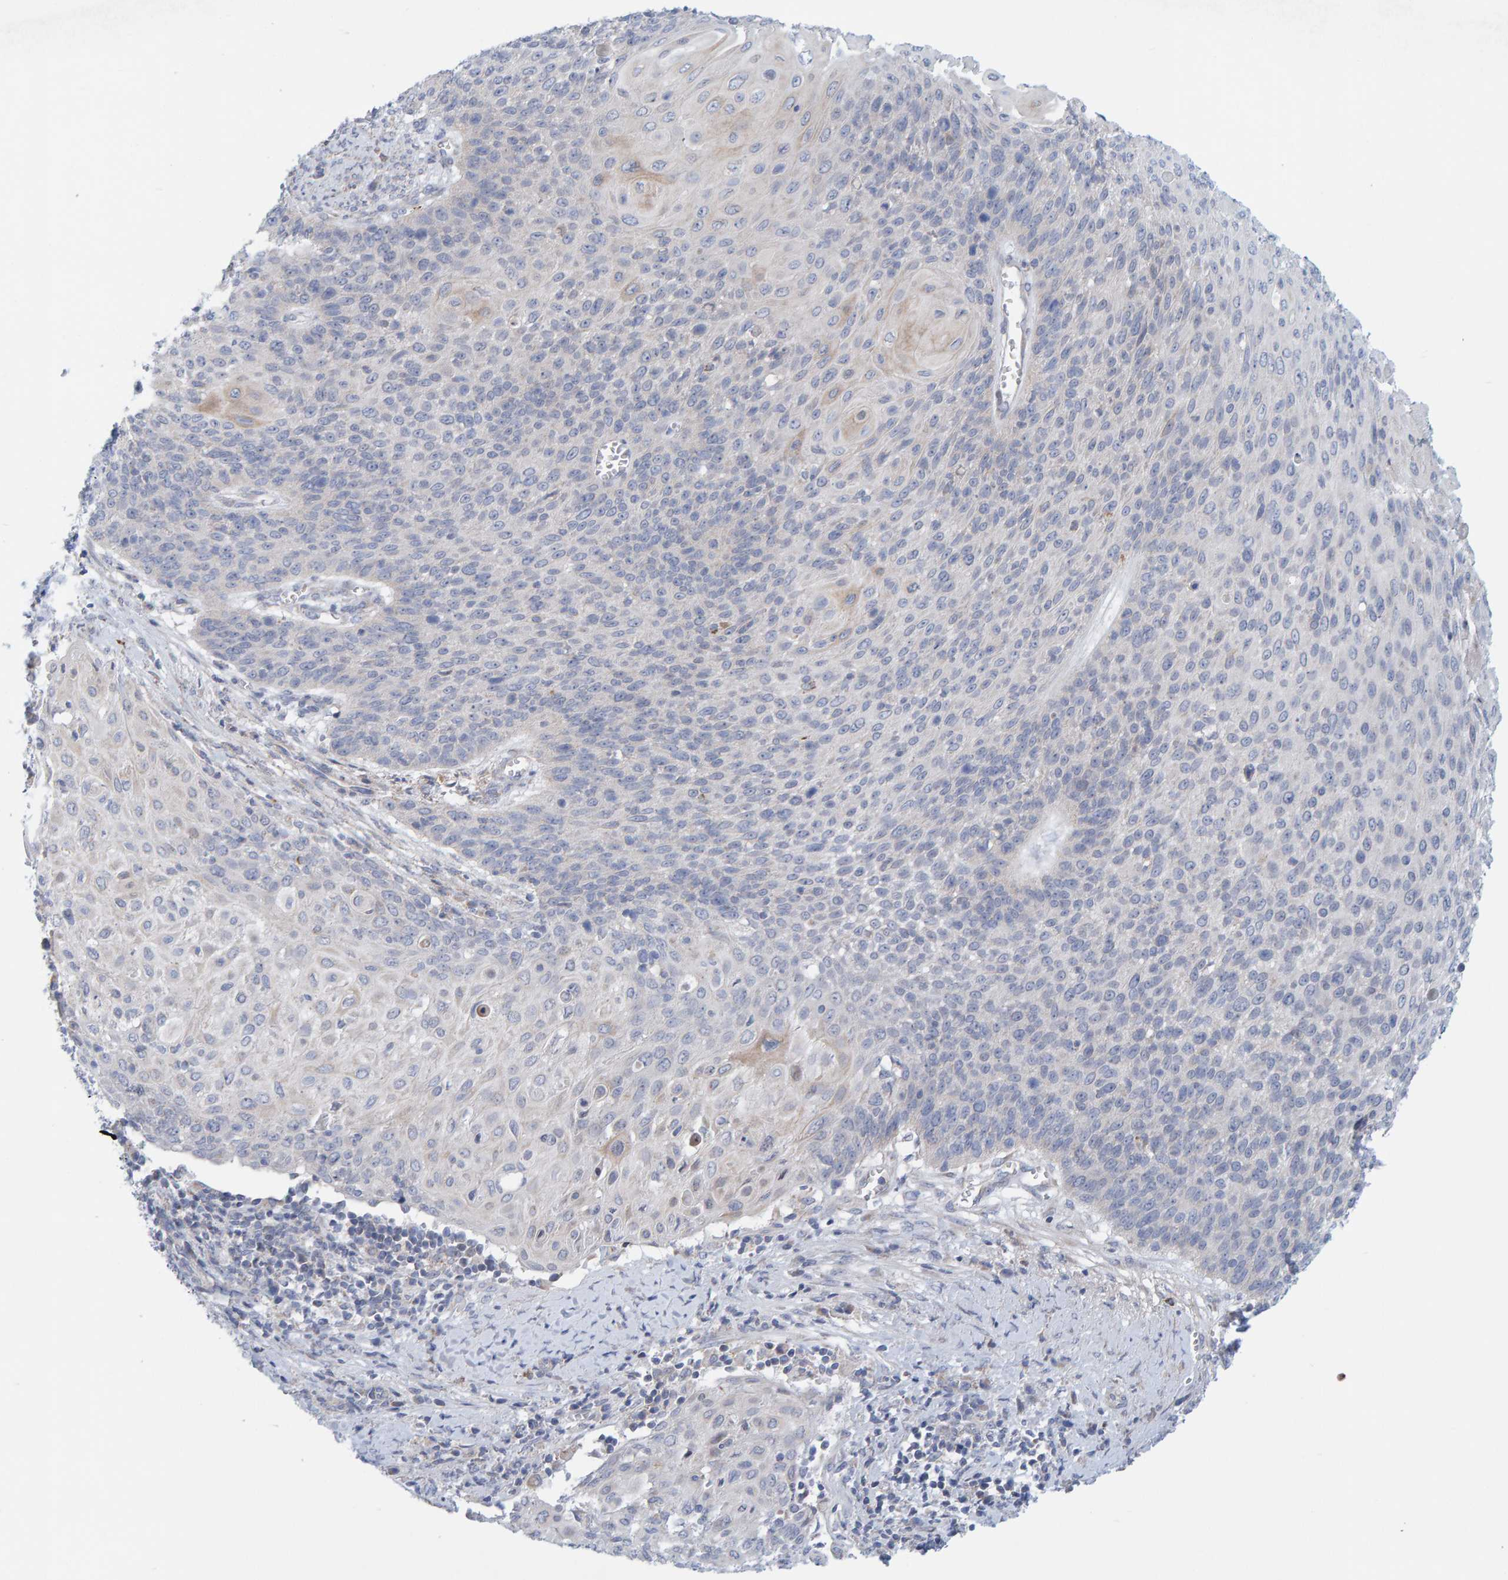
{"staining": {"intensity": "weak", "quantity": "<25%", "location": "cytoplasmic/membranous"}, "tissue": "cervical cancer", "cell_type": "Tumor cells", "image_type": "cancer", "snomed": [{"axis": "morphology", "description": "Squamous cell carcinoma, NOS"}, {"axis": "topography", "description": "Cervix"}], "caption": "Immunohistochemistry image of squamous cell carcinoma (cervical) stained for a protein (brown), which exhibits no positivity in tumor cells.", "gene": "ZC3H3", "patient": {"sex": "female", "age": 39}}